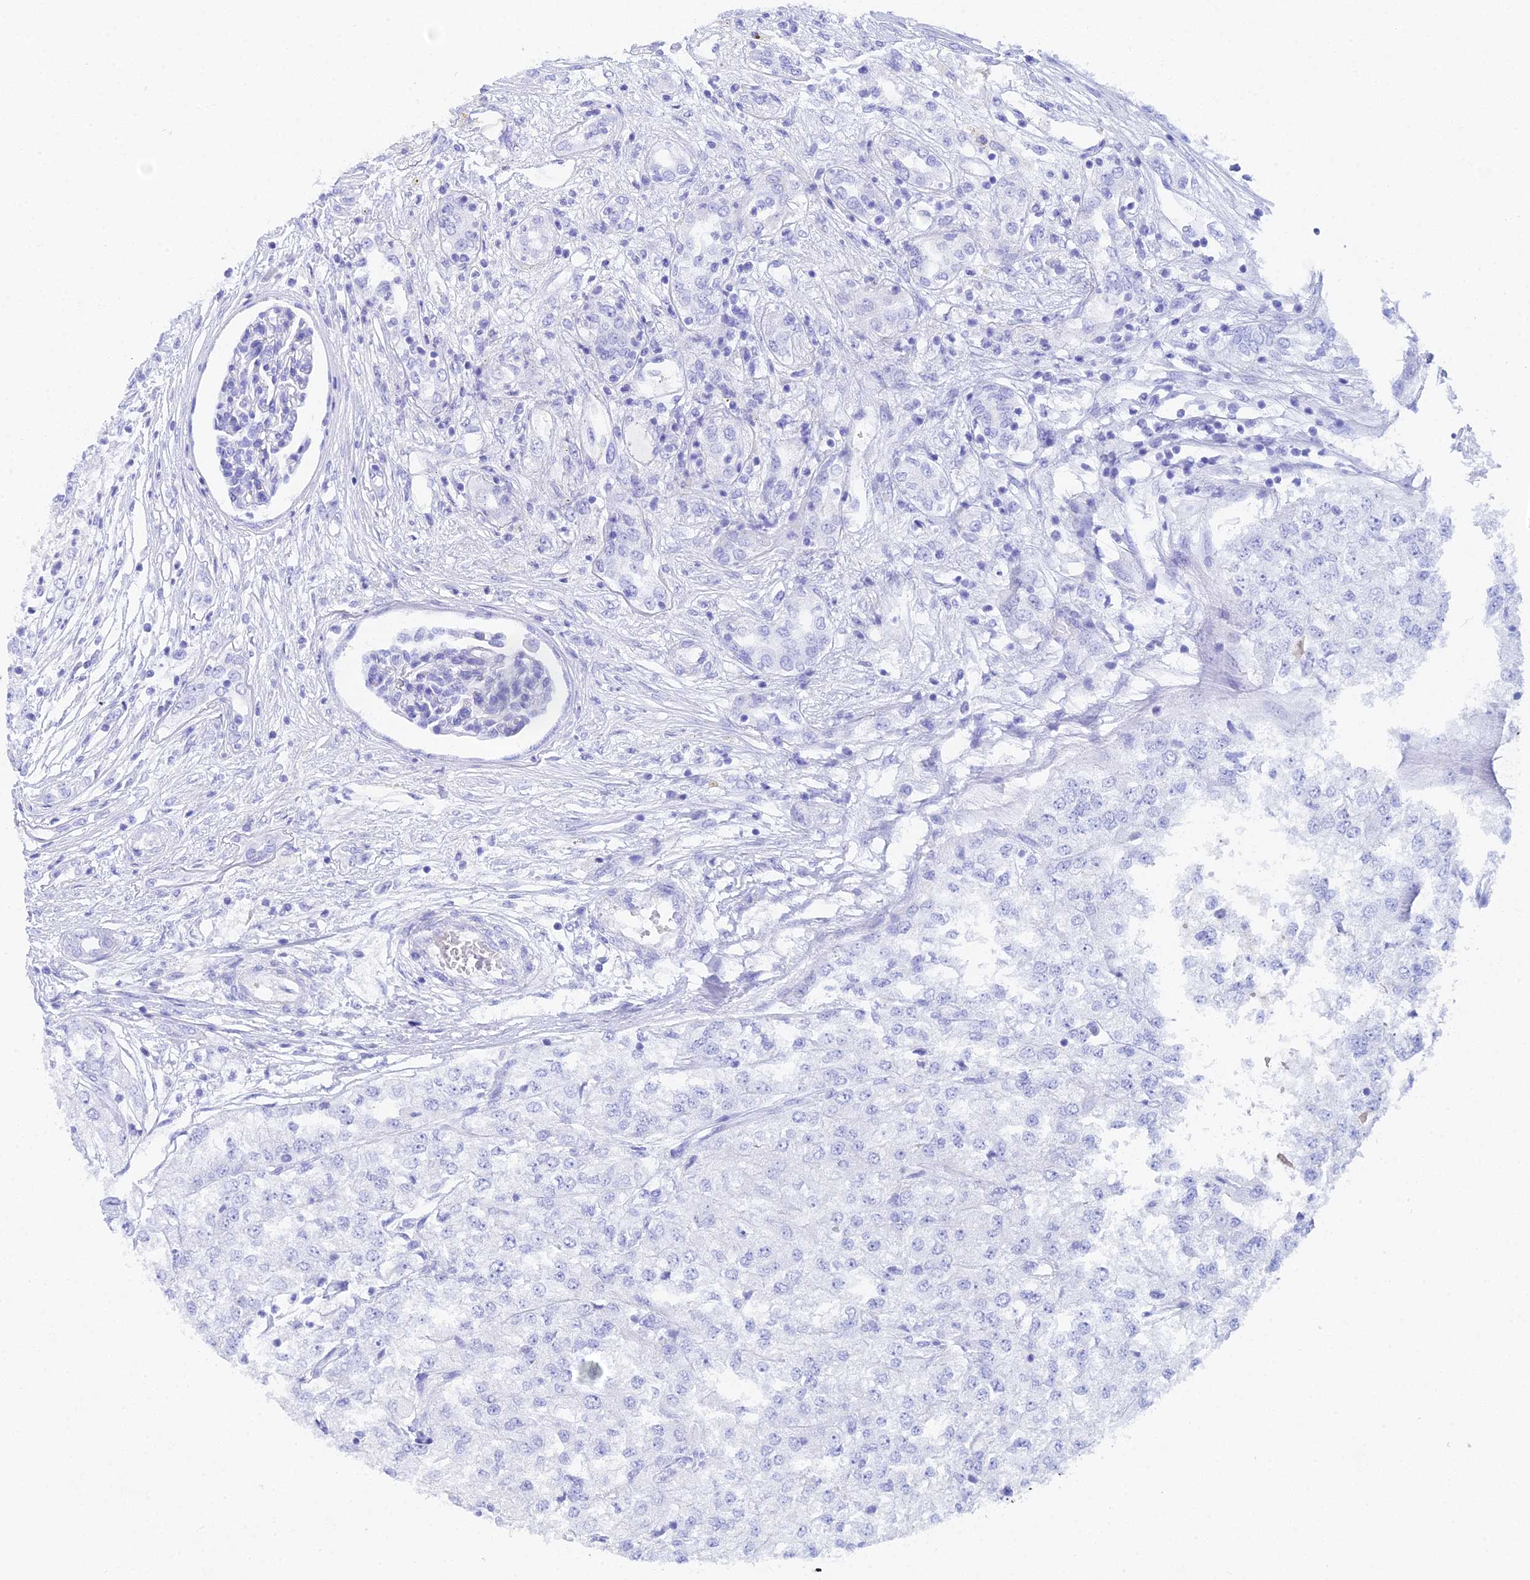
{"staining": {"intensity": "negative", "quantity": "none", "location": "none"}, "tissue": "renal cancer", "cell_type": "Tumor cells", "image_type": "cancer", "snomed": [{"axis": "morphology", "description": "Adenocarcinoma, NOS"}, {"axis": "topography", "description": "Kidney"}], "caption": "This is an IHC micrograph of human renal cancer. There is no staining in tumor cells.", "gene": "REG1A", "patient": {"sex": "female", "age": 54}}